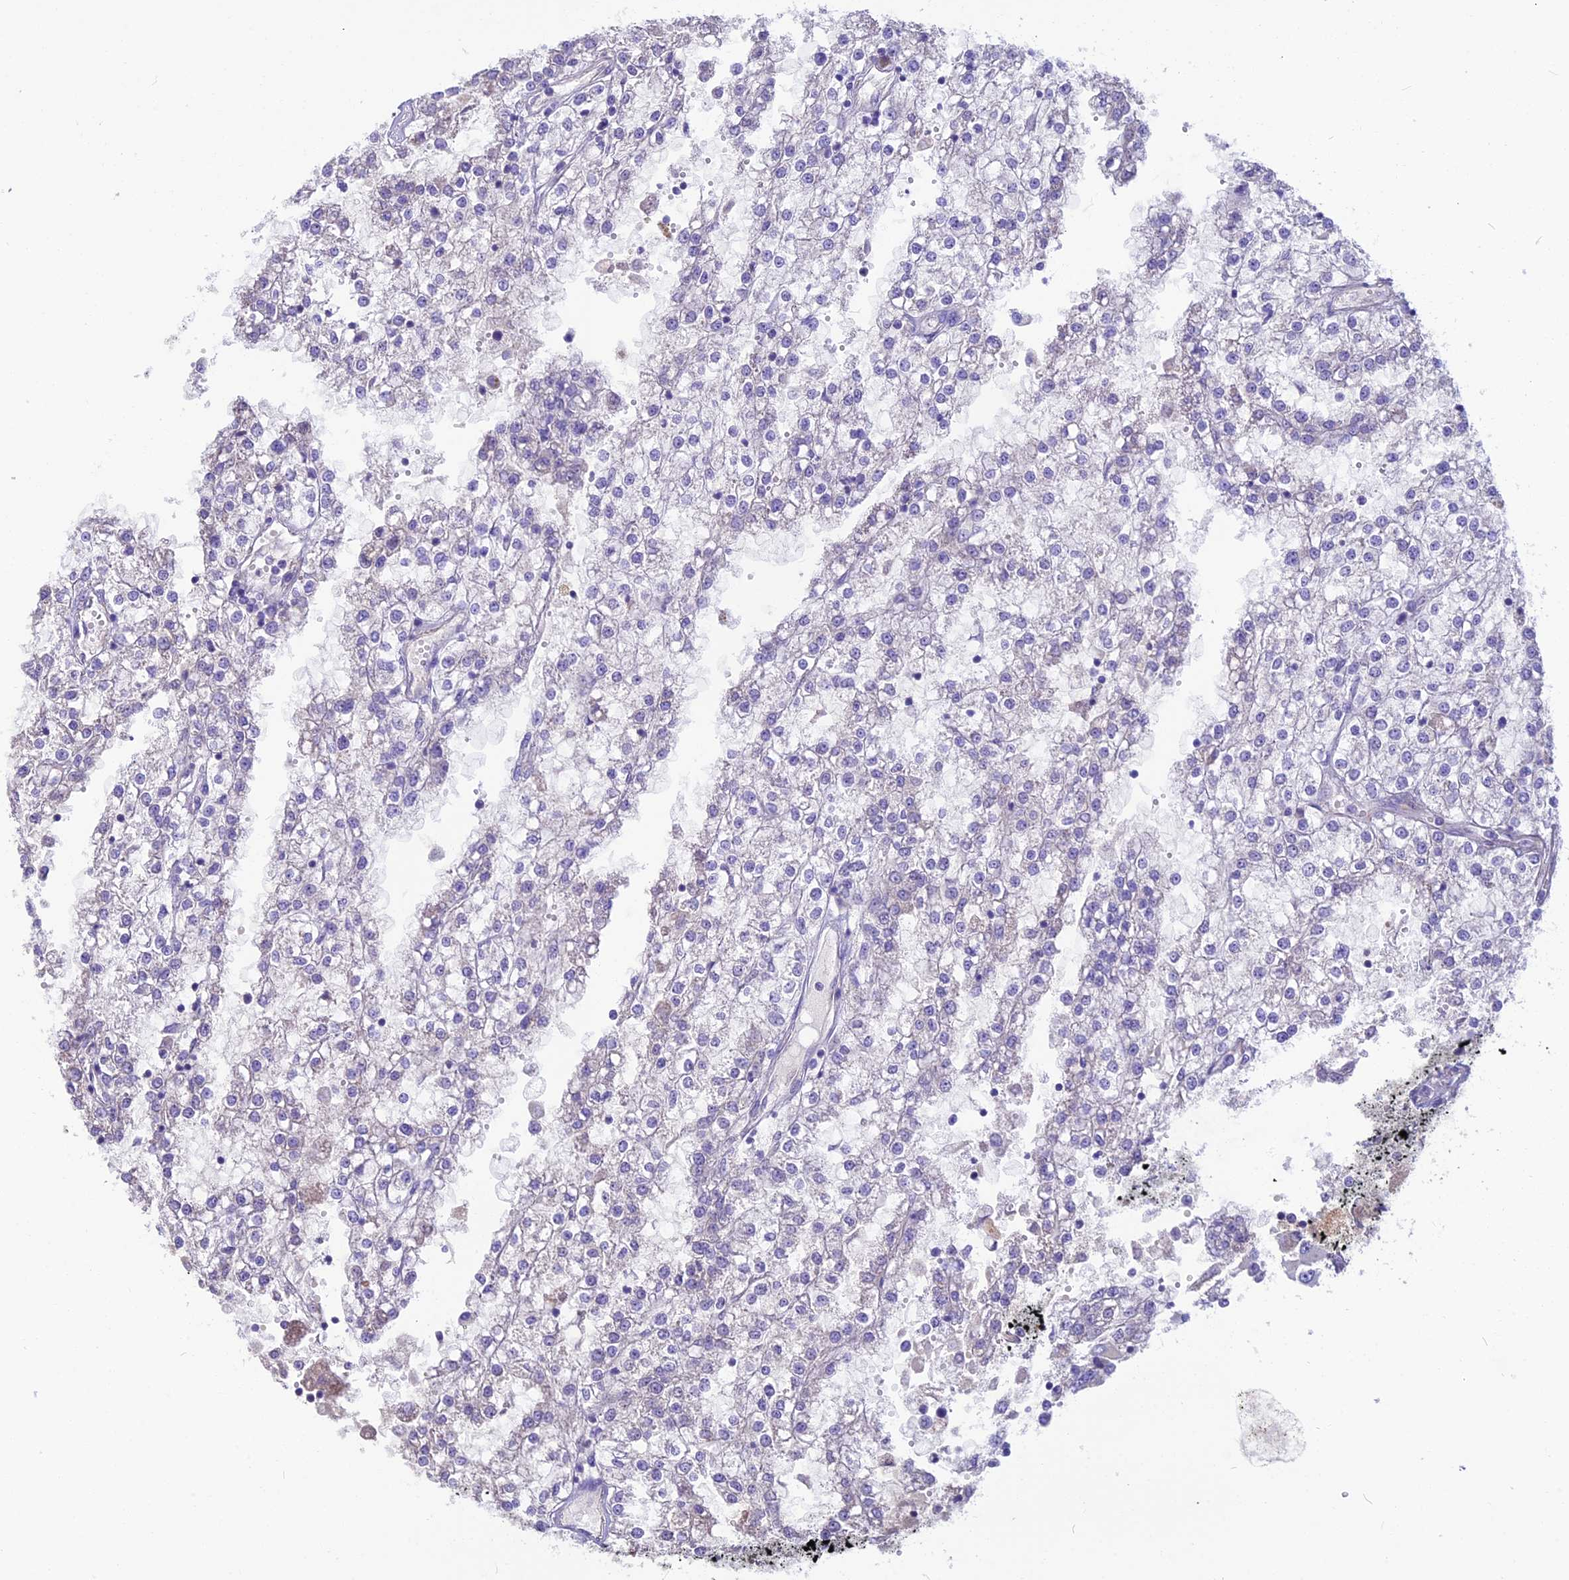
{"staining": {"intensity": "negative", "quantity": "none", "location": "none"}, "tissue": "renal cancer", "cell_type": "Tumor cells", "image_type": "cancer", "snomed": [{"axis": "morphology", "description": "Adenocarcinoma, NOS"}, {"axis": "topography", "description": "Kidney"}], "caption": "This is an immunohistochemistry image of human renal adenocarcinoma. There is no staining in tumor cells.", "gene": "ANO3", "patient": {"sex": "female", "age": 52}}